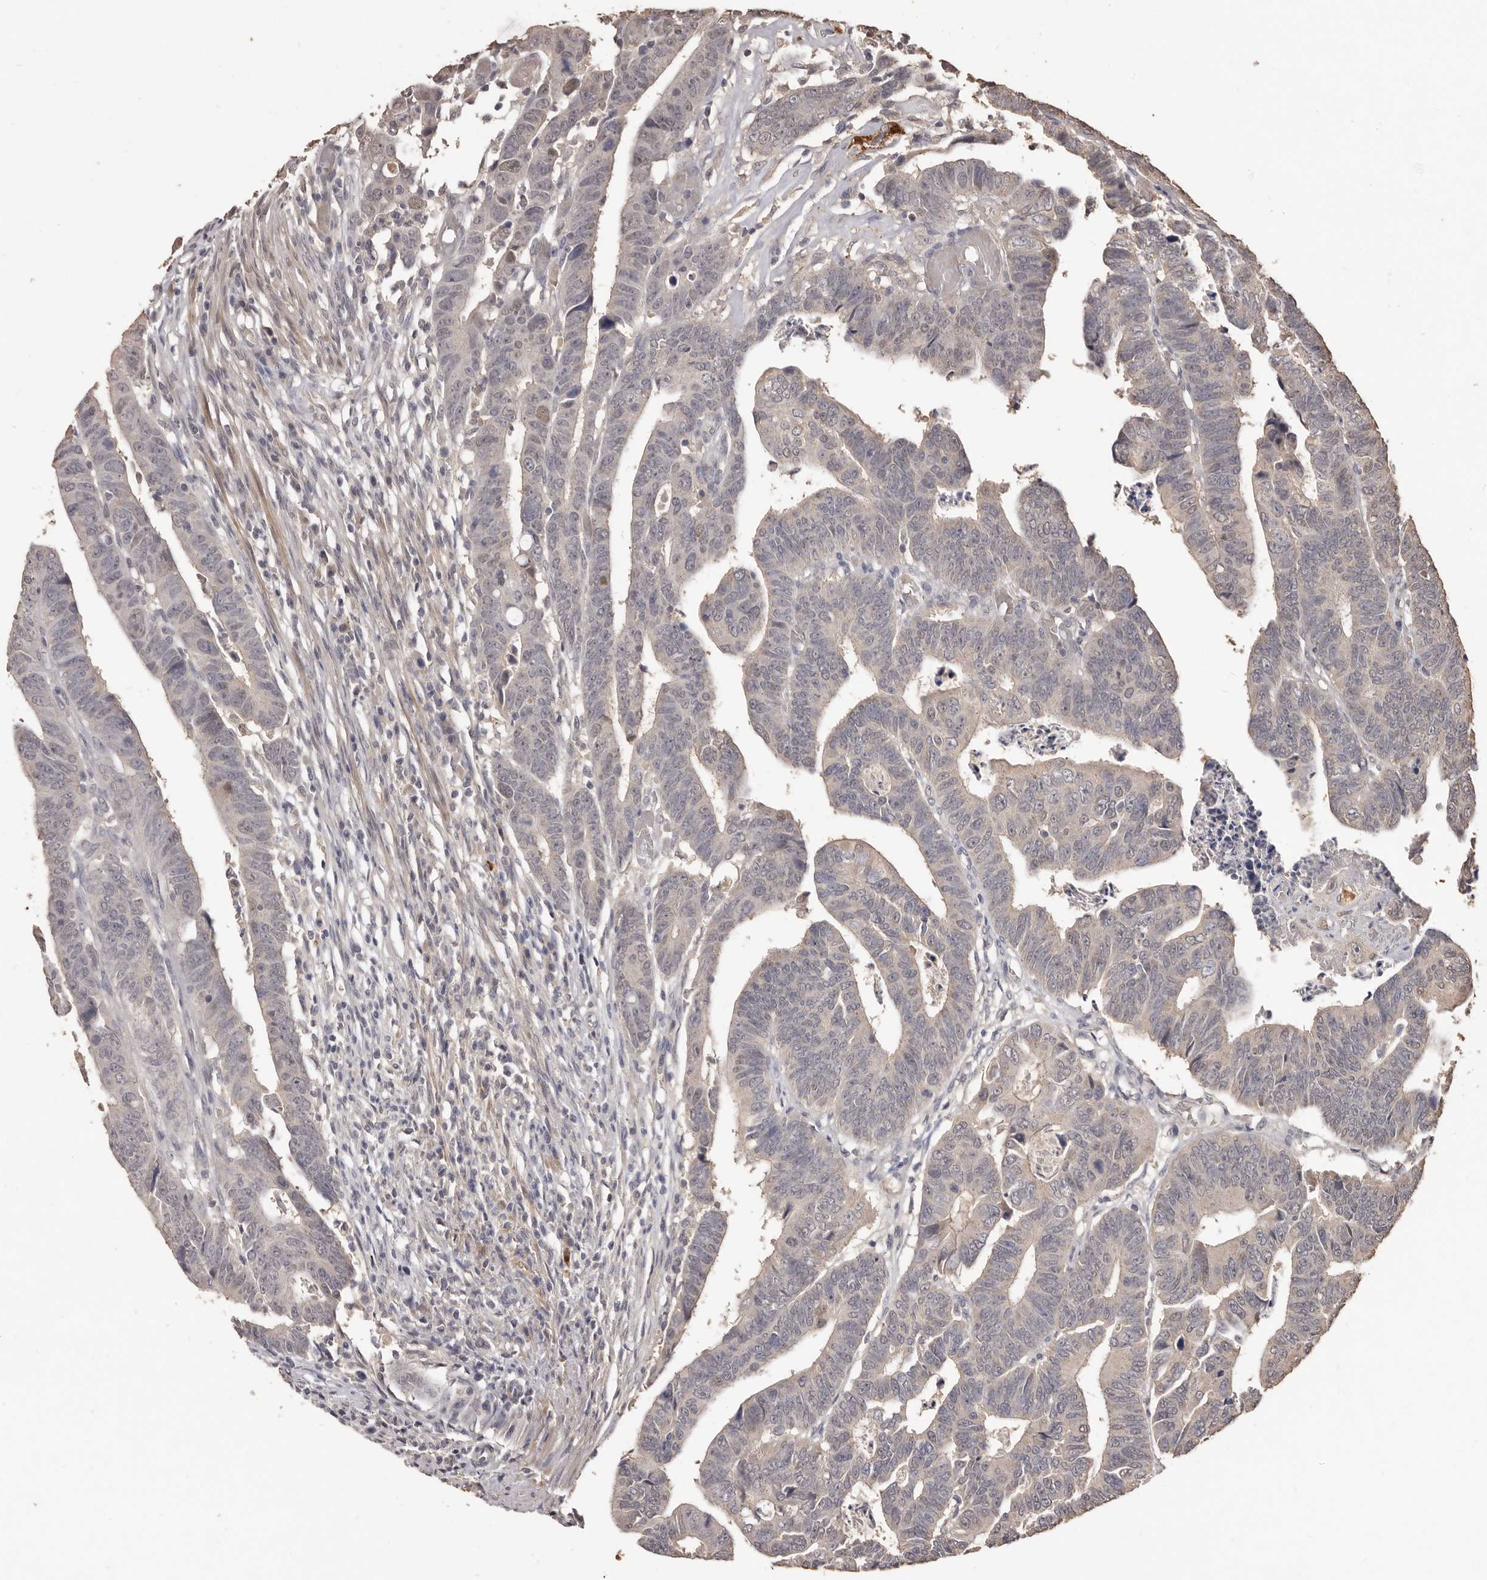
{"staining": {"intensity": "negative", "quantity": "none", "location": "none"}, "tissue": "colorectal cancer", "cell_type": "Tumor cells", "image_type": "cancer", "snomed": [{"axis": "morphology", "description": "Adenocarcinoma, NOS"}, {"axis": "topography", "description": "Rectum"}], "caption": "DAB immunohistochemical staining of colorectal cancer (adenocarcinoma) demonstrates no significant positivity in tumor cells.", "gene": "INAVA", "patient": {"sex": "female", "age": 65}}